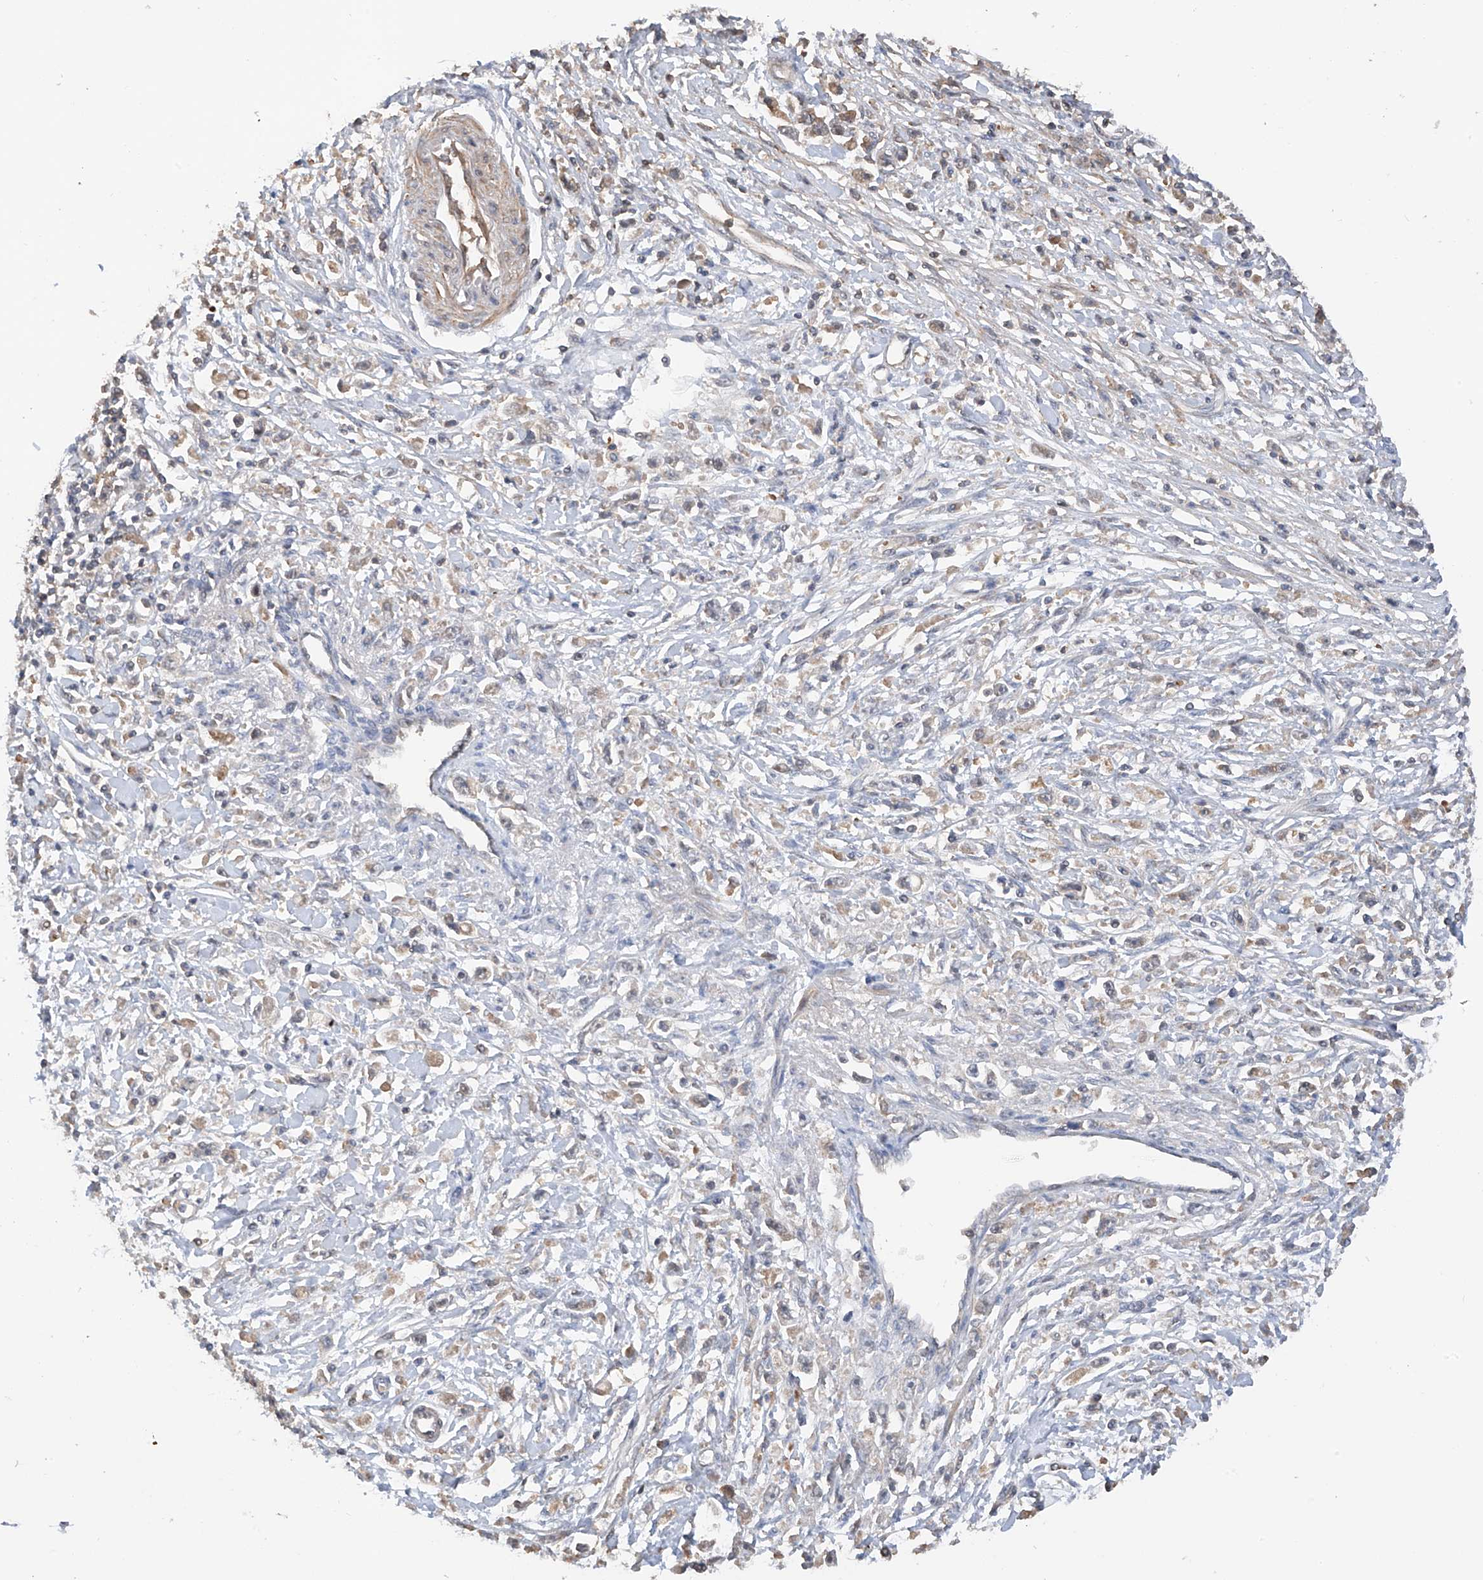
{"staining": {"intensity": "negative", "quantity": "none", "location": "none"}, "tissue": "stomach cancer", "cell_type": "Tumor cells", "image_type": "cancer", "snomed": [{"axis": "morphology", "description": "Adenocarcinoma, NOS"}, {"axis": "topography", "description": "Stomach"}], "caption": "Tumor cells show no significant protein staining in adenocarcinoma (stomach). (DAB IHC with hematoxylin counter stain).", "gene": "RPAIN", "patient": {"sex": "female", "age": 59}}